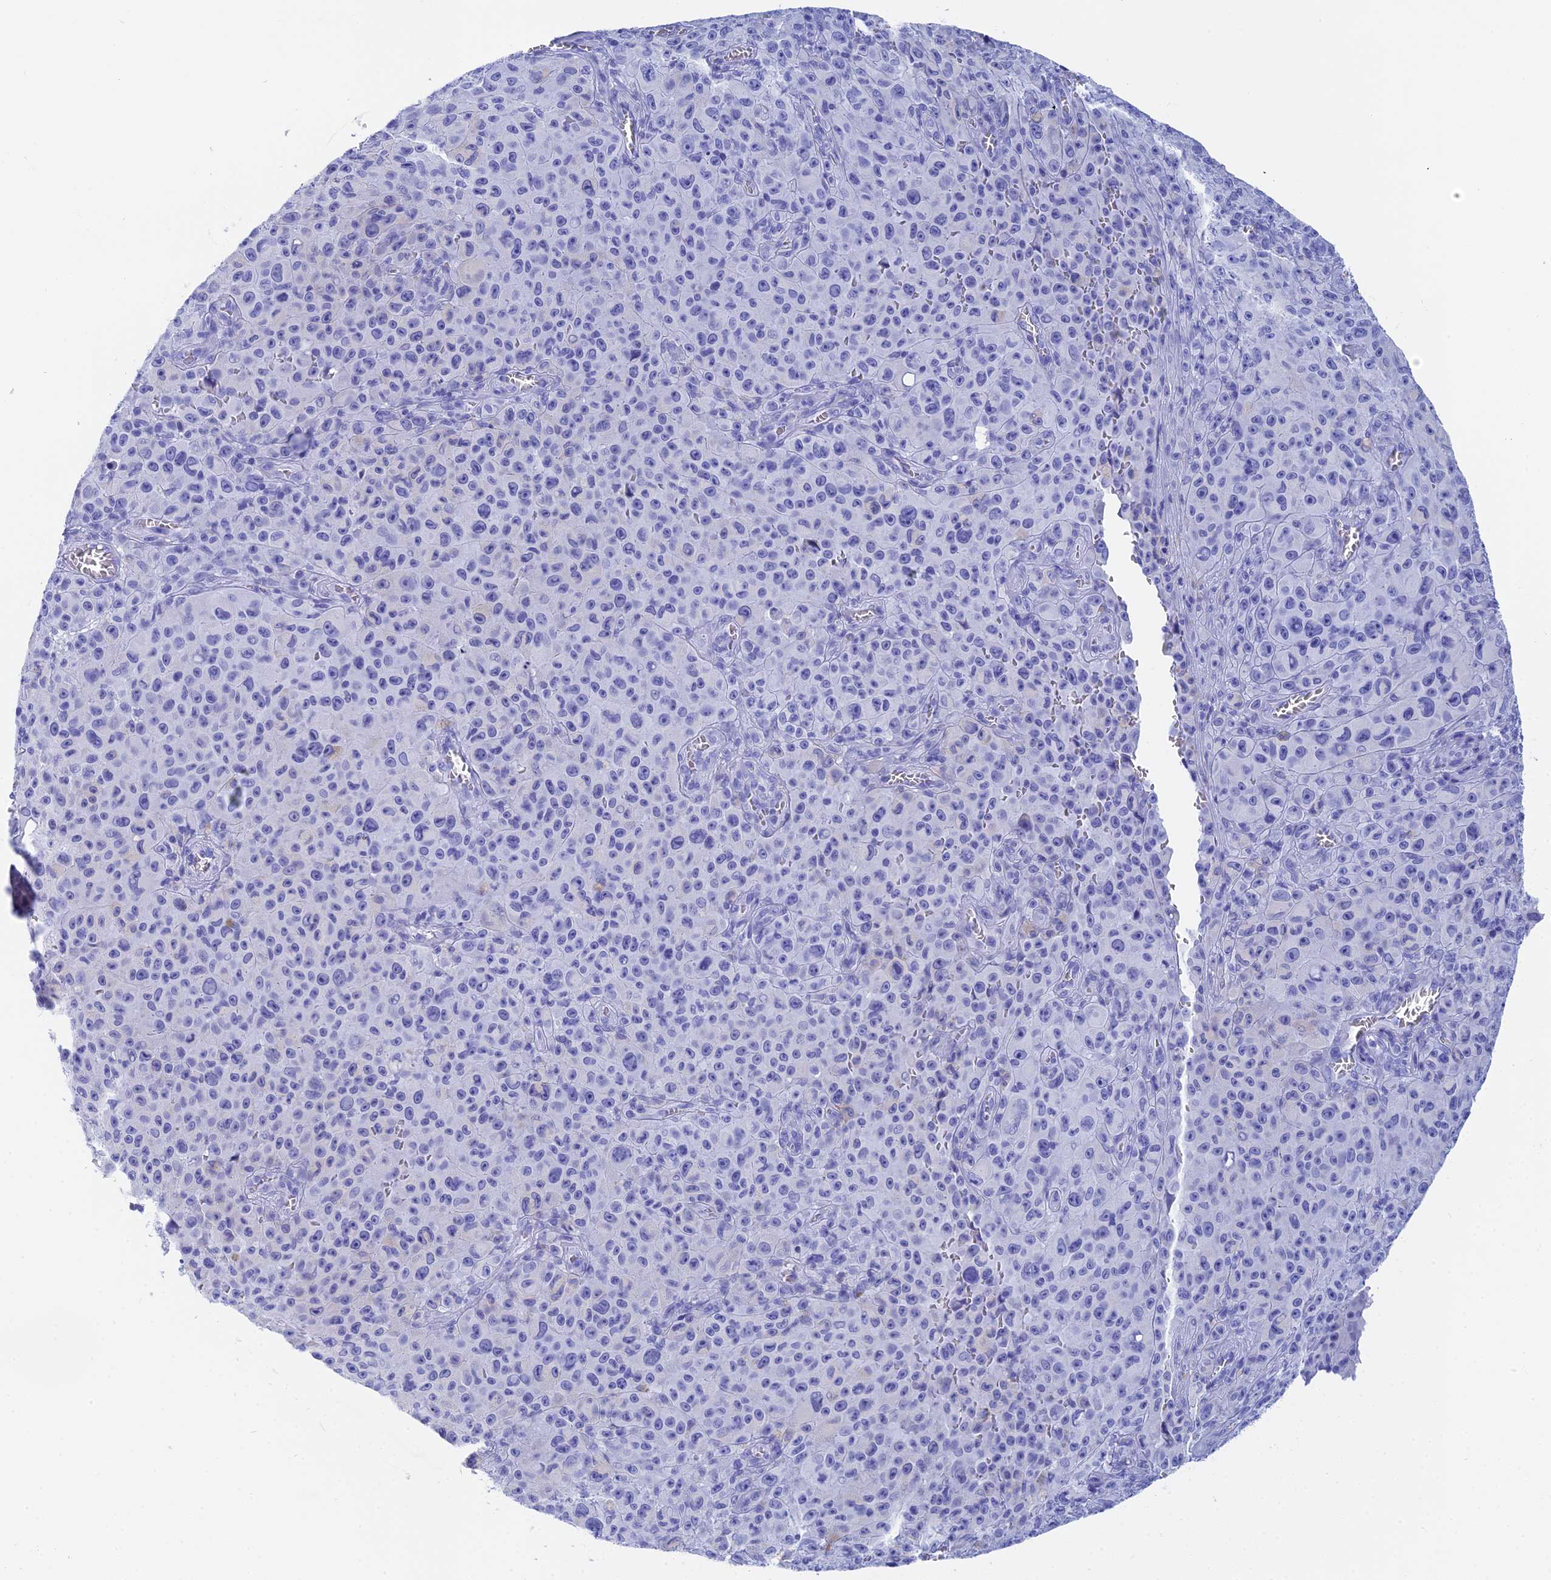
{"staining": {"intensity": "negative", "quantity": "none", "location": "none"}, "tissue": "melanoma", "cell_type": "Tumor cells", "image_type": "cancer", "snomed": [{"axis": "morphology", "description": "Malignant melanoma, NOS"}, {"axis": "topography", "description": "Skin"}], "caption": "DAB immunohistochemical staining of melanoma shows no significant staining in tumor cells.", "gene": "TEX101", "patient": {"sex": "female", "age": 82}}